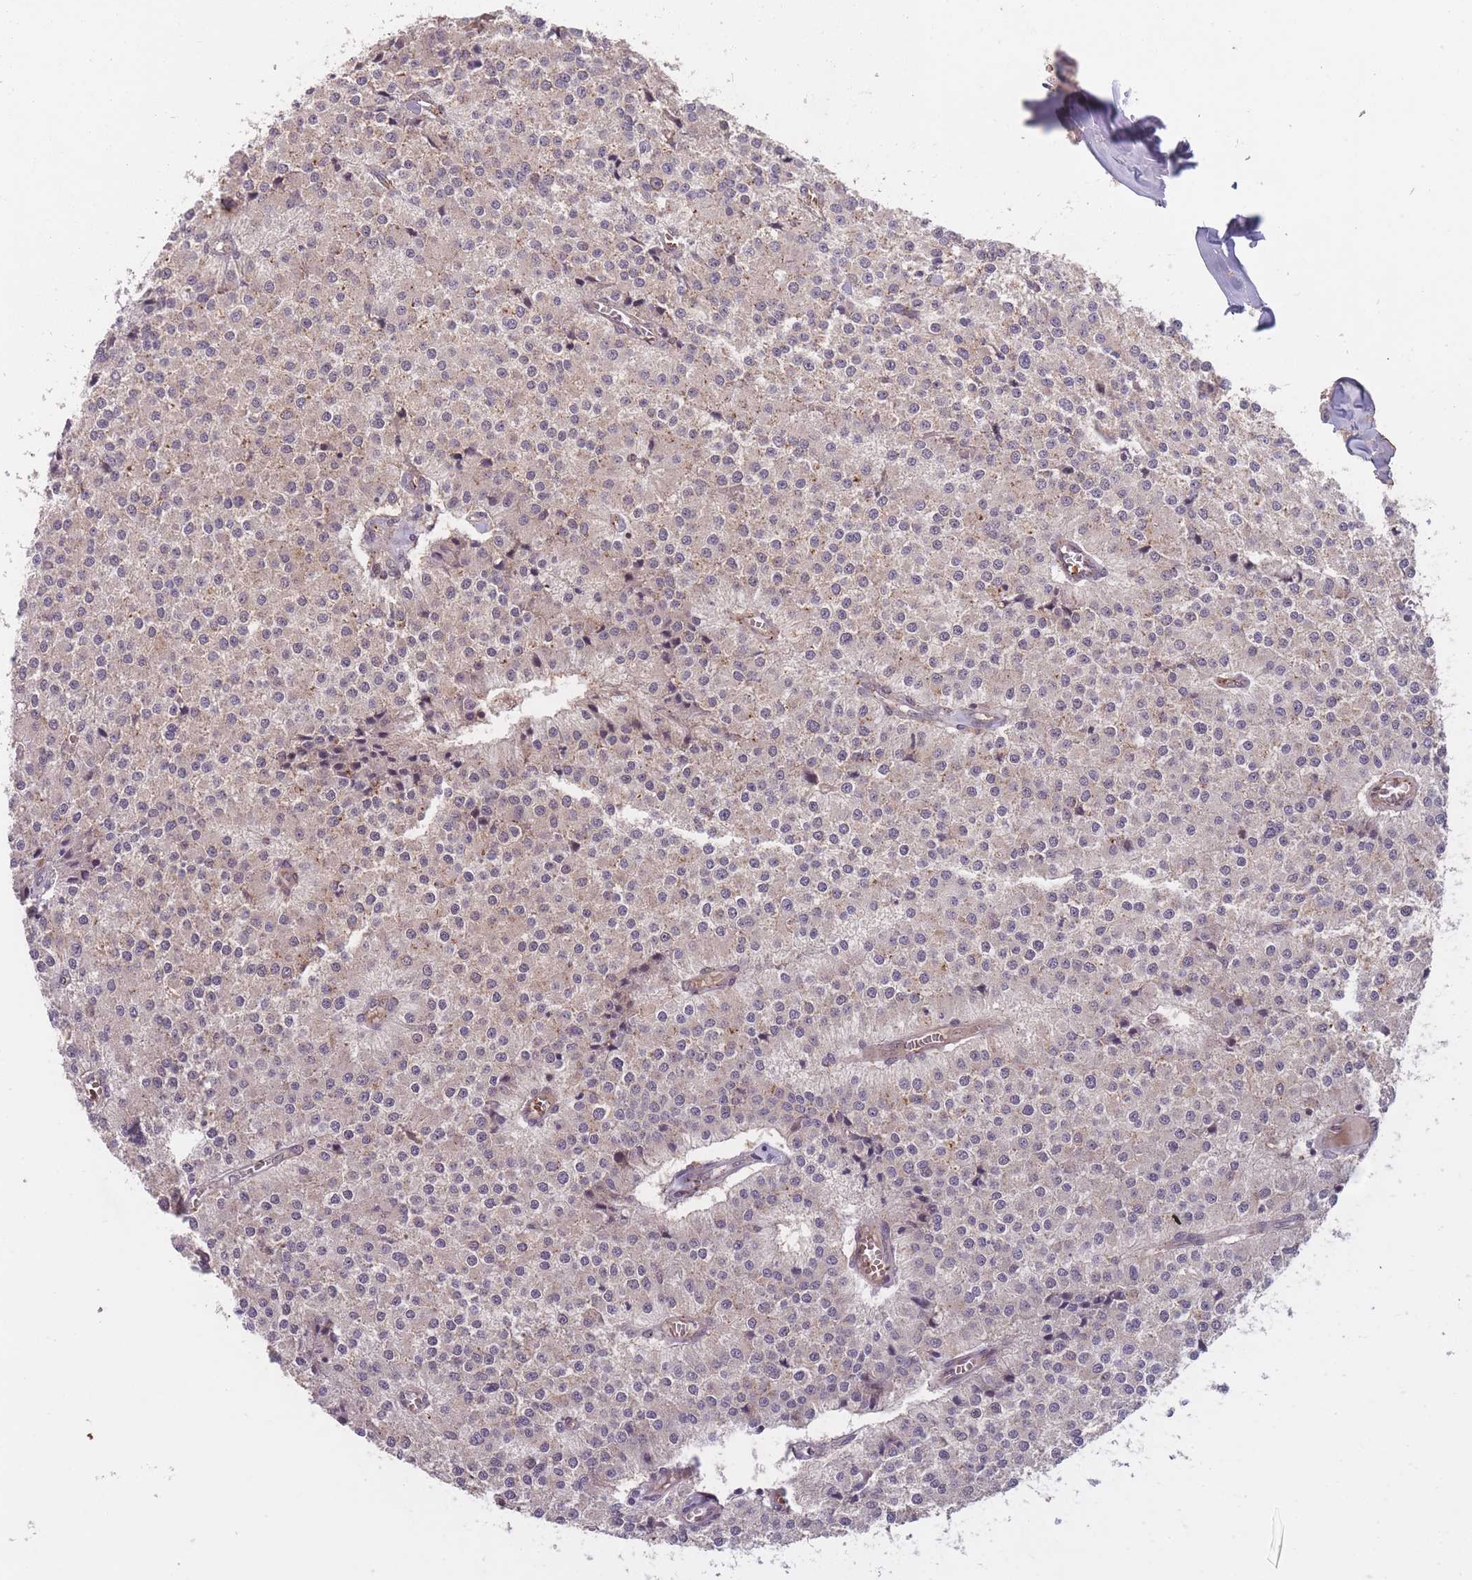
{"staining": {"intensity": "negative", "quantity": "none", "location": "none"}, "tissue": "carcinoid", "cell_type": "Tumor cells", "image_type": "cancer", "snomed": [{"axis": "morphology", "description": "Carcinoid, malignant, NOS"}, {"axis": "topography", "description": "Colon"}], "caption": "Immunohistochemical staining of carcinoid (malignant) exhibits no significant positivity in tumor cells.", "gene": "SECTM1", "patient": {"sex": "female", "age": 52}}